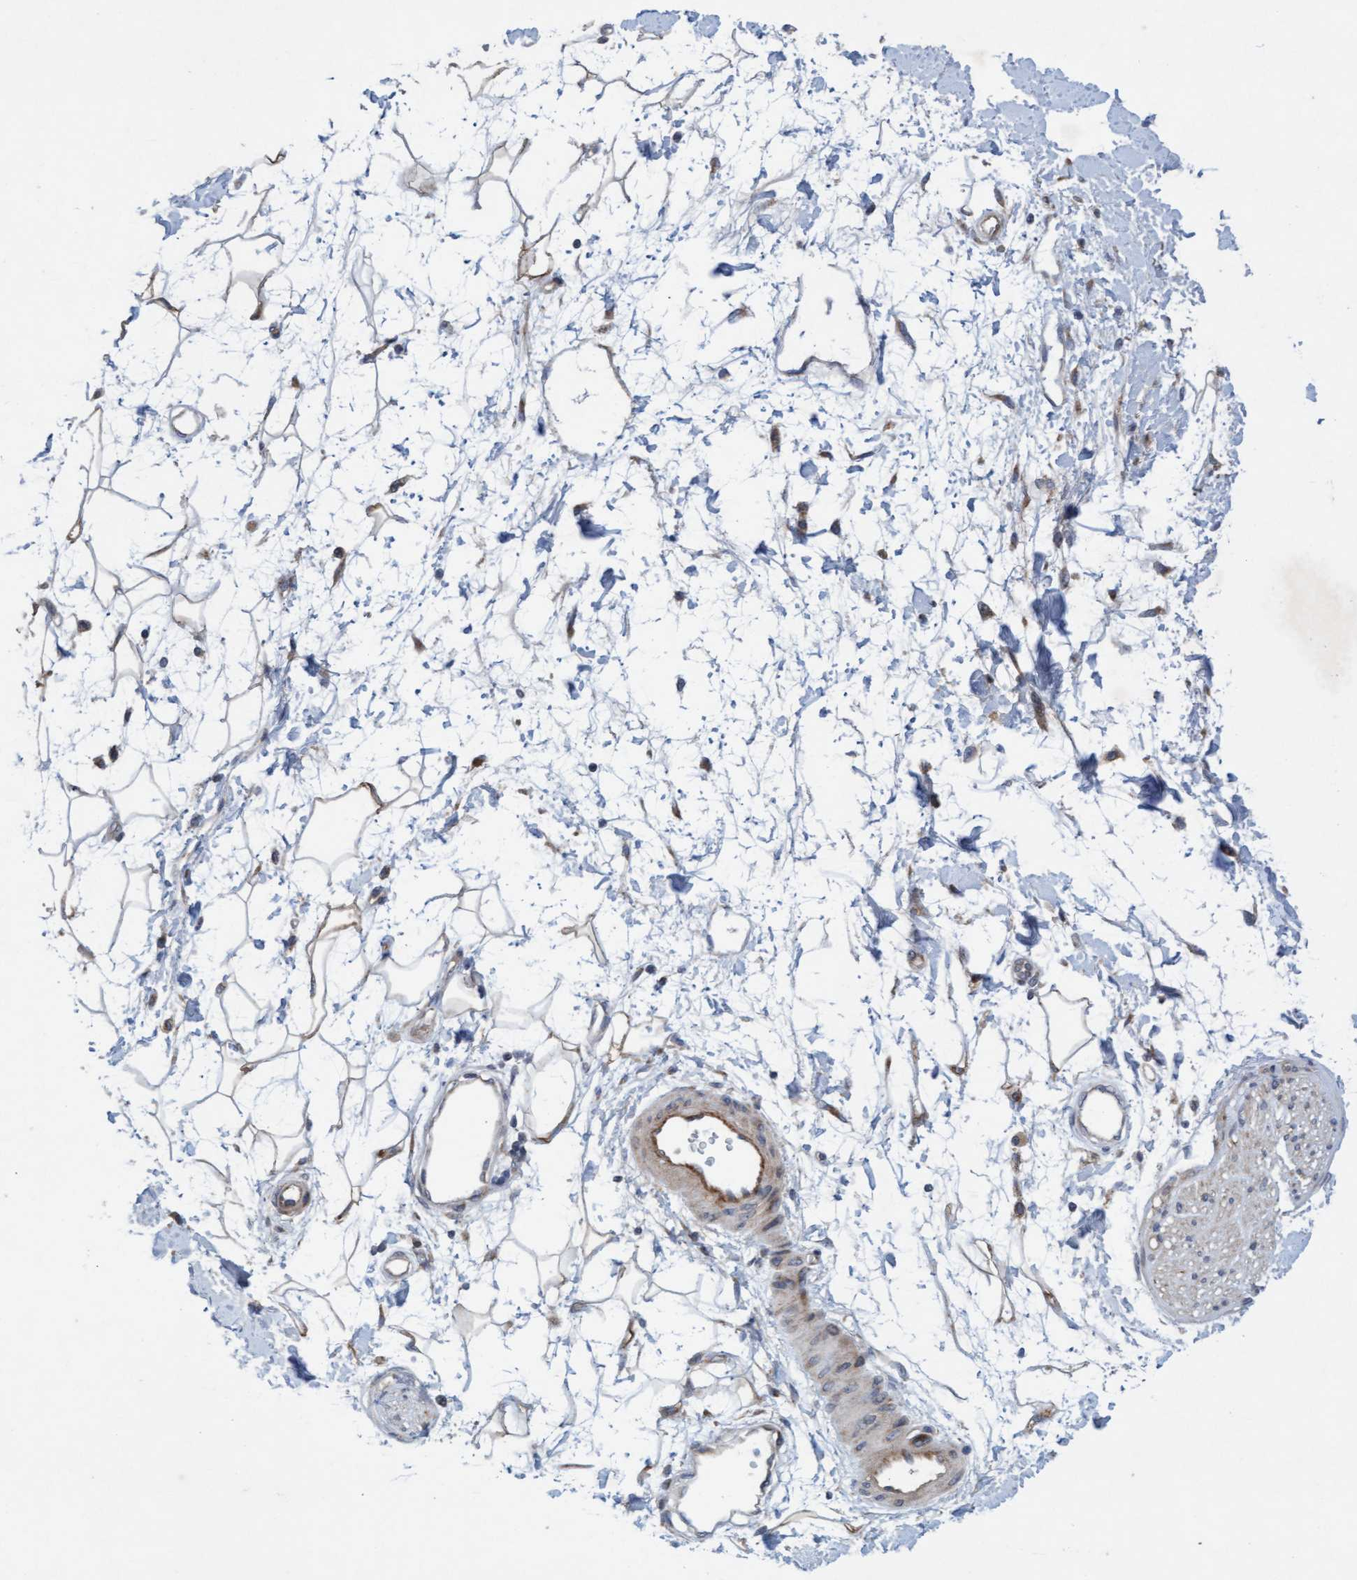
{"staining": {"intensity": "weak", "quantity": "<25%", "location": "cytoplasmic/membranous"}, "tissue": "adipose tissue", "cell_type": "Adipocytes", "image_type": "normal", "snomed": [{"axis": "morphology", "description": "Normal tissue, NOS"}, {"axis": "morphology", "description": "Adenocarcinoma, NOS"}, {"axis": "topography", "description": "Duodenum"}, {"axis": "topography", "description": "Peripheral nerve tissue"}], "caption": "Immunohistochemistry image of normal human adipose tissue stained for a protein (brown), which shows no expression in adipocytes.", "gene": "DDHD2", "patient": {"sex": "female", "age": 60}}